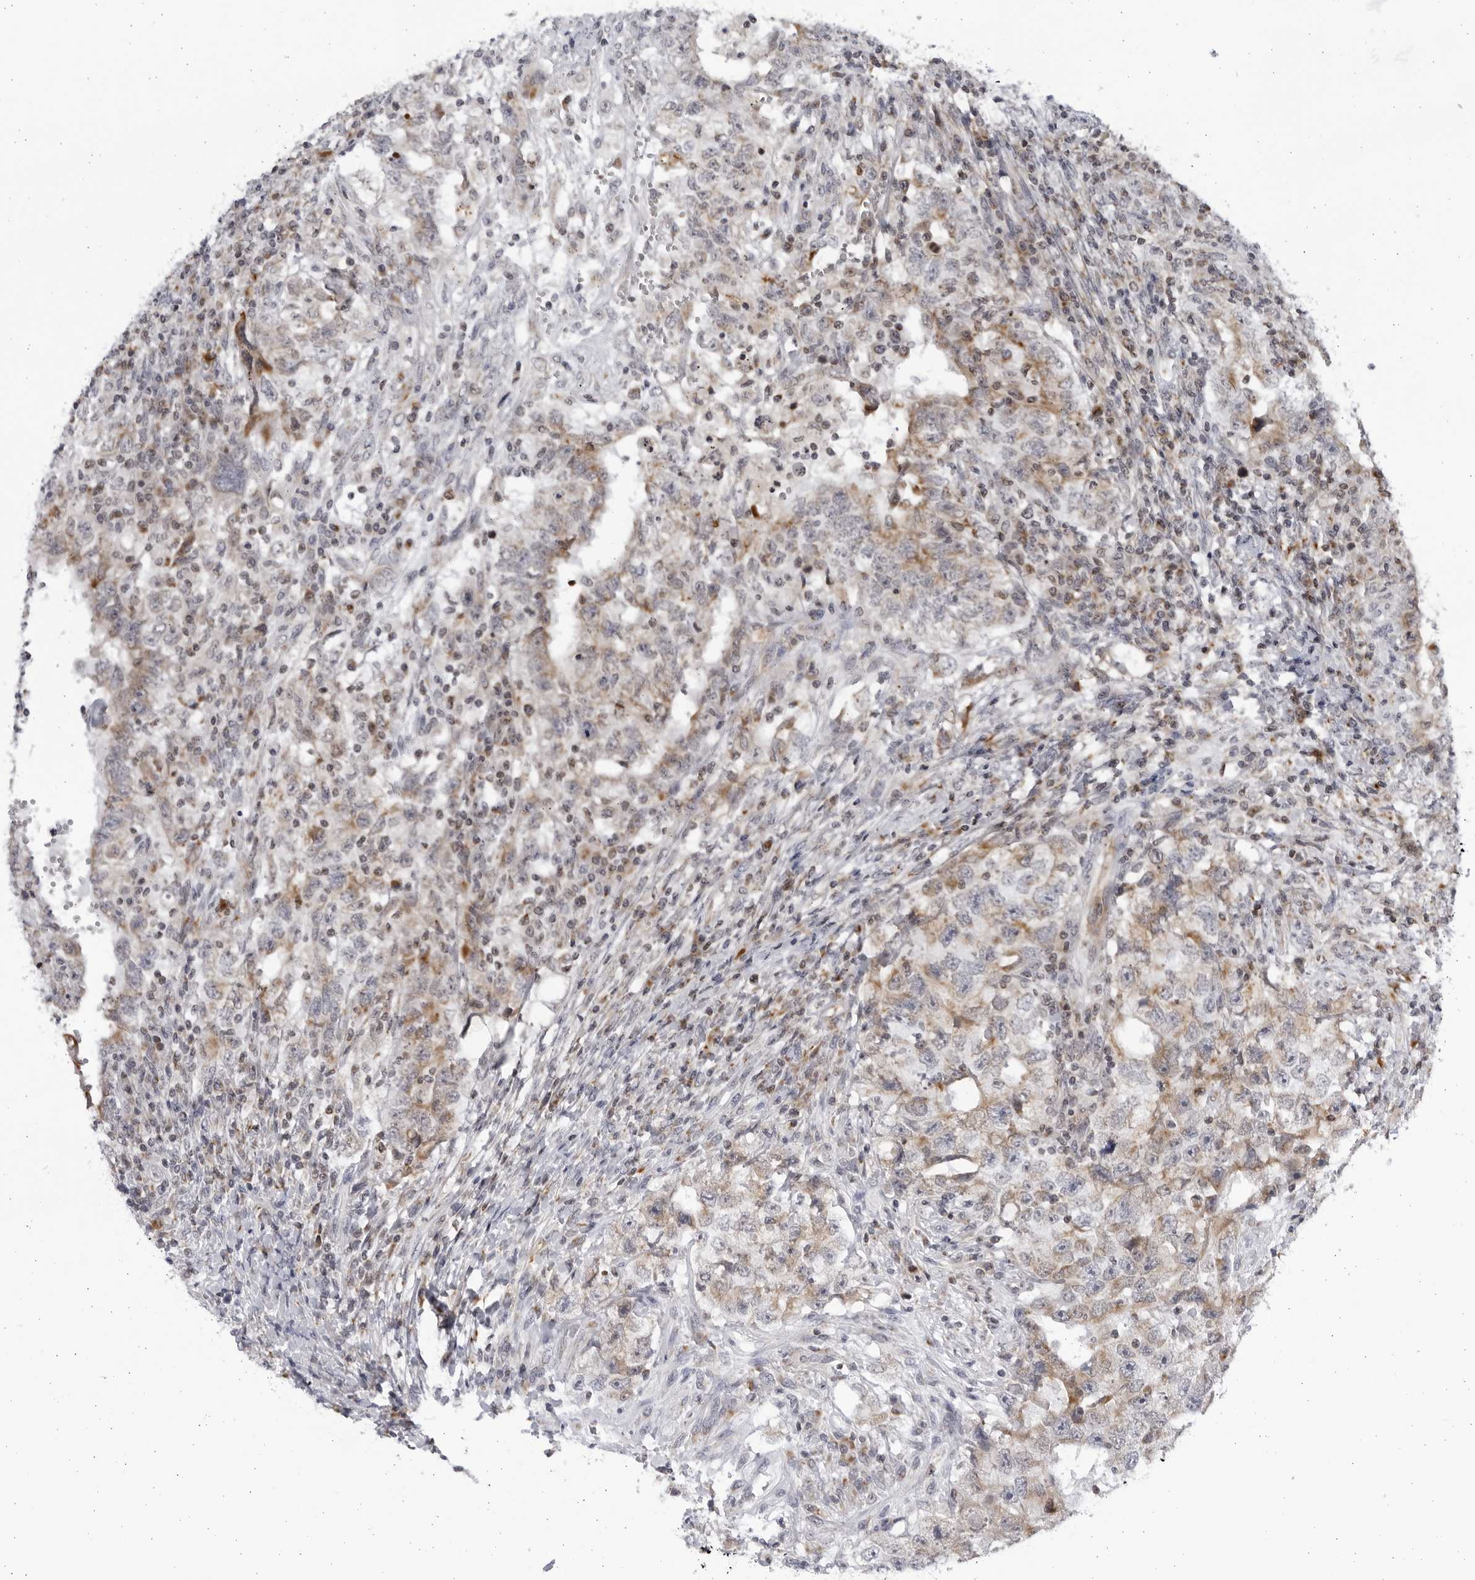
{"staining": {"intensity": "moderate", "quantity": "25%-75%", "location": "cytoplasmic/membranous"}, "tissue": "testis cancer", "cell_type": "Tumor cells", "image_type": "cancer", "snomed": [{"axis": "morphology", "description": "Carcinoma, Embryonal, NOS"}, {"axis": "topography", "description": "Testis"}], "caption": "Immunohistochemical staining of human embryonal carcinoma (testis) reveals moderate cytoplasmic/membranous protein staining in approximately 25%-75% of tumor cells. The staining is performed using DAB brown chromogen to label protein expression. The nuclei are counter-stained blue using hematoxylin.", "gene": "SLC25A22", "patient": {"sex": "male", "age": 26}}